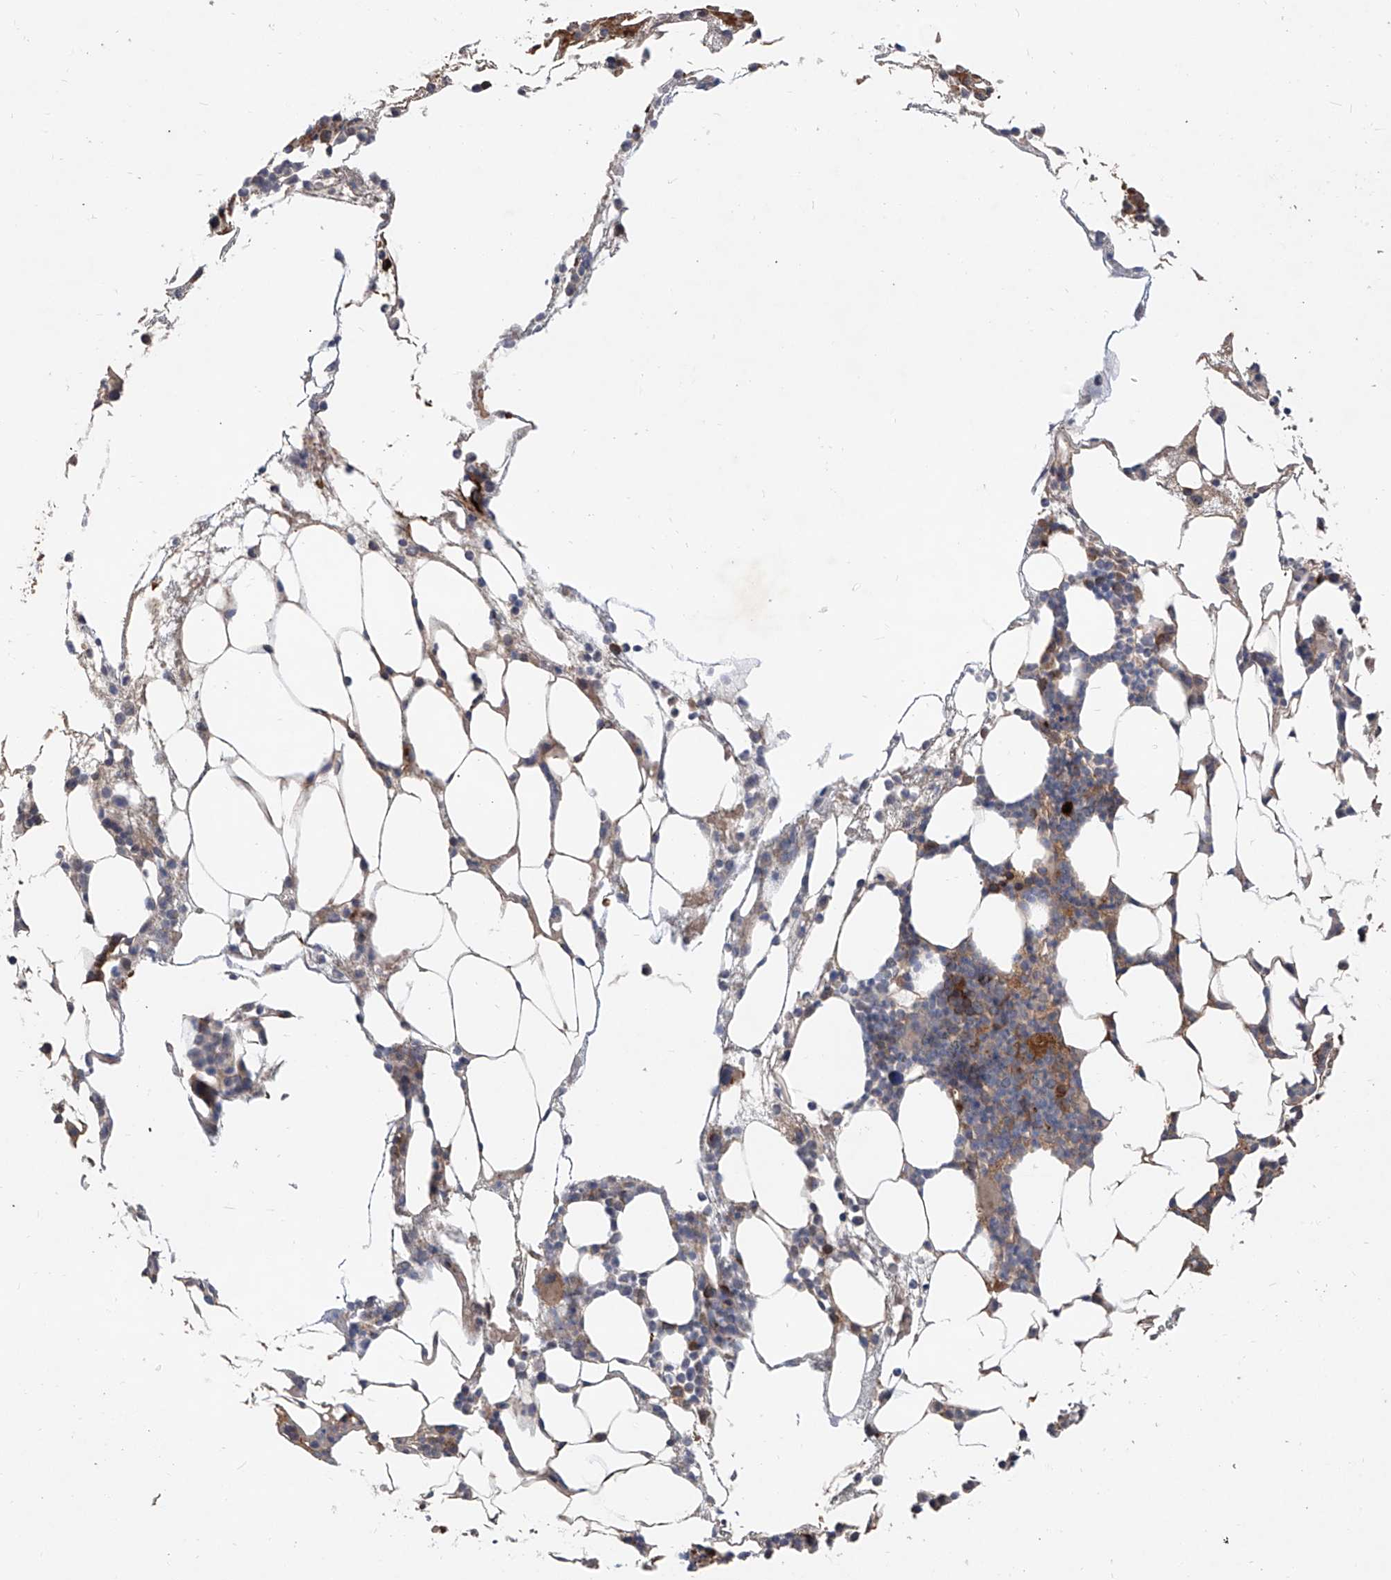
{"staining": {"intensity": "strong", "quantity": "<25%", "location": "cytoplasmic/membranous"}, "tissue": "bone marrow", "cell_type": "Hematopoietic cells", "image_type": "normal", "snomed": [{"axis": "morphology", "description": "Normal tissue, NOS"}, {"axis": "morphology", "description": "Inflammation, NOS"}, {"axis": "topography", "description": "Bone marrow"}], "caption": "Immunohistochemical staining of normal bone marrow demonstrates strong cytoplasmic/membranous protein staining in about <25% of hematopoietic cells. (brown staining indicates protein expression, while blue staining denotes nuclei).", "gene": "EDN1", "patient": {"sex": "female", "age": 78}}